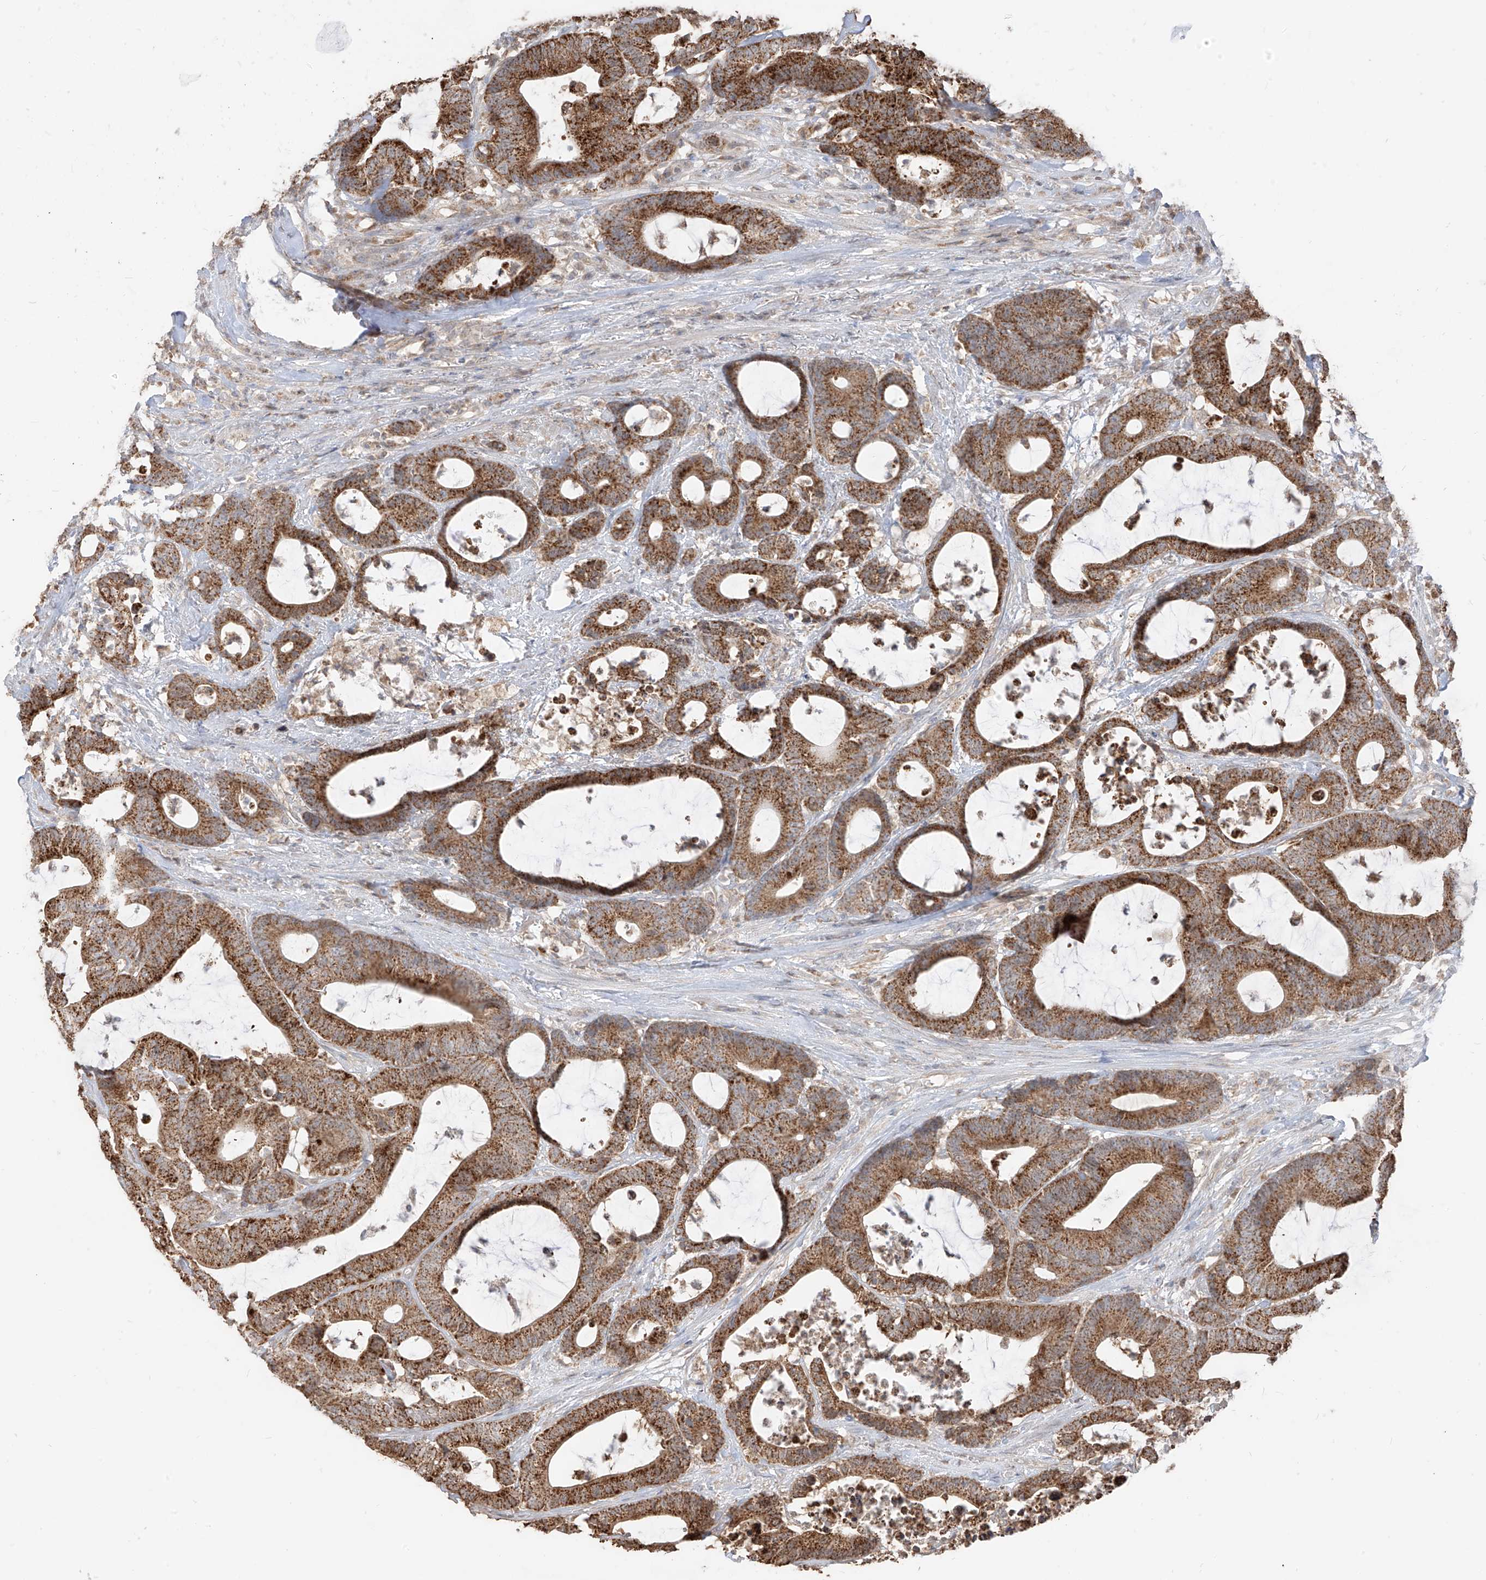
{"staining": {"intensity": "moderate", "quantity": ">75%", "location": "cytoplasmic/membranous"}, "tissue": "colorectal cancer", "cell_type": "Tumor cells", "image_type": "cancer", "snomed": [{"axis": "morphology", "description": "Adenocarcinoma, NOS"}, {"axis": "topography", "description": "Colon"}], "caption": "Moderate cytoplasmic/membranous staining is appreciated in approximately >75% of tumor cells in colorectal adenocarcinoma.", "gene": "ETHE1", "patient": {"sex": "female", "age": 84}}